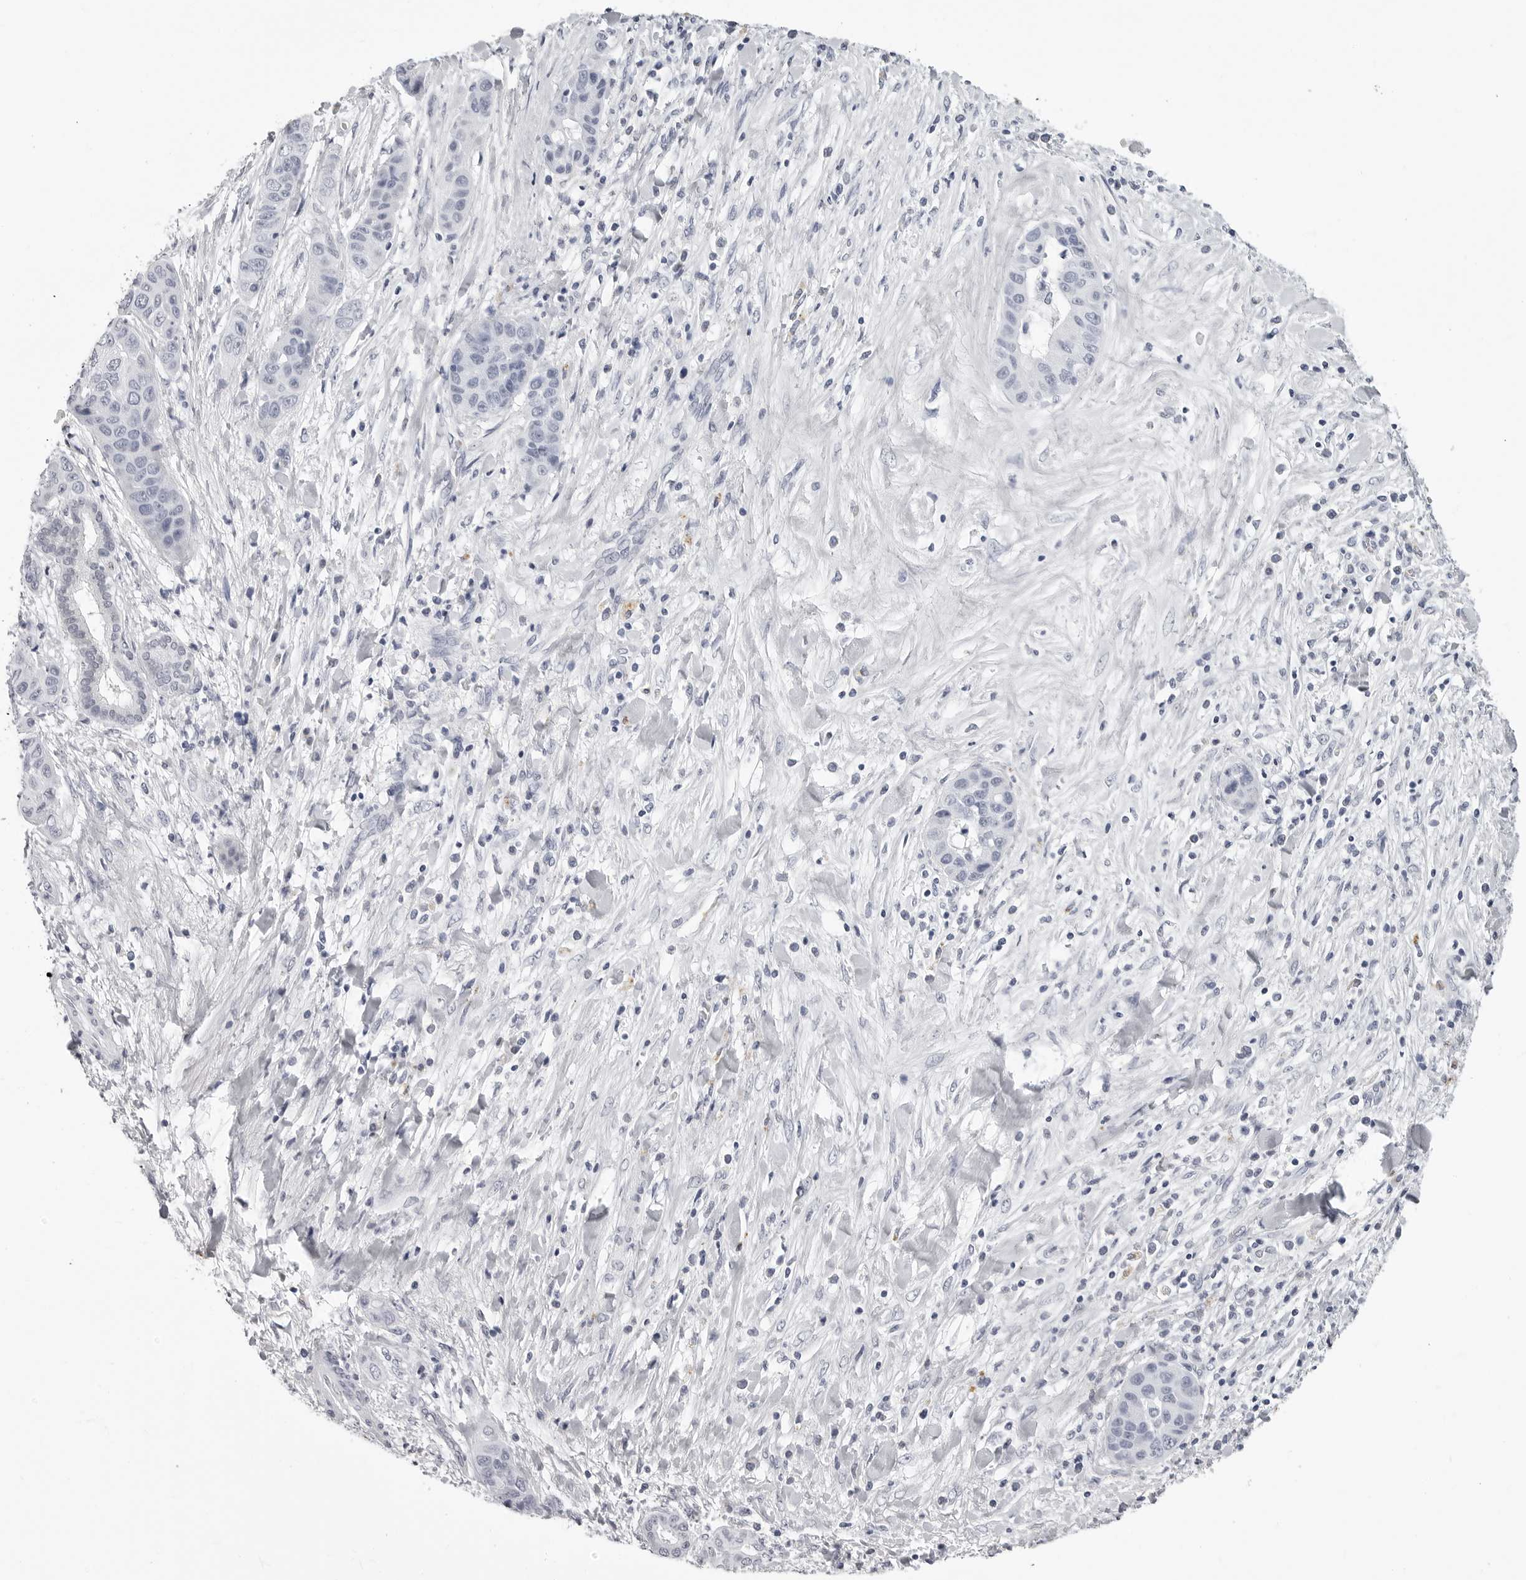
{"staining": {"intensity": "negative", "quantity": "none", "location": "none"}, "tissue": "liver cancer", "cell_type": "Tumor cells", "image_type": "cancer", "snomed": [{"axis": "morphology", "description": "Cholangiocarcinoma"}, {"axis": "topography", "description": "Liver"}], "caption": "Human liver cancer stained for a protein using immunohistochemistry (IHC) reveals no staining in tumor cells.", "gene": "LGALS4", "patient": {"sex": "female", "age": 52}}